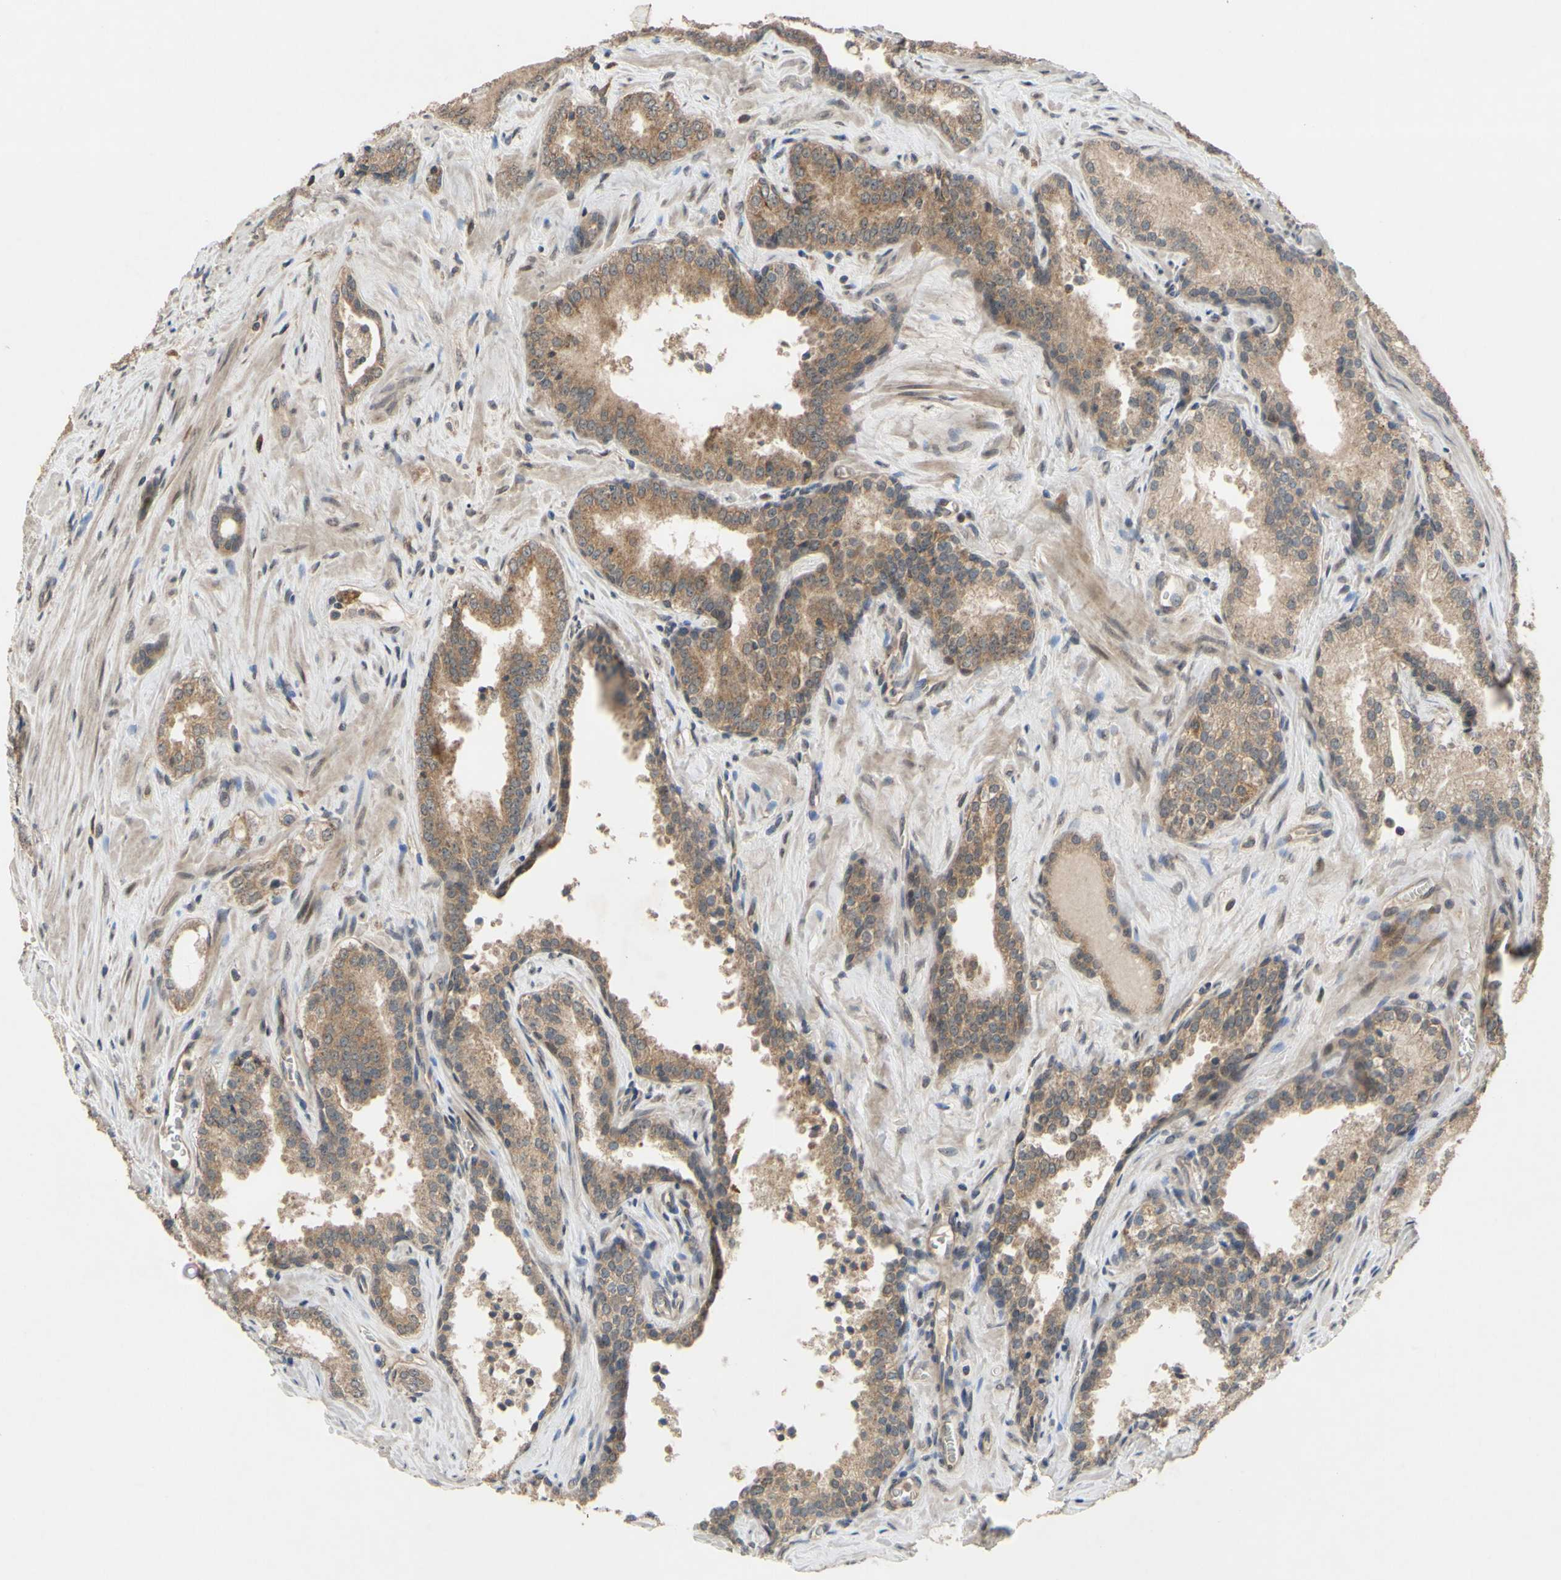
{"staining": {"intensity": "moderate", "quantity": ">75%", "location": "cytoplasmic/membranous"}, "tissue": "prostate cancer", "cell_type": "Tumor cells", "image_type": "cancer", "snomed": [{"axis": "morphology", "description": "Adenocarcinoma, Low grade"}, {"axis": "topography", "description": "Prostate"}], "caption": "Prostate low-grade adenocarcinoma stained for a protein (brown) demonstrates moderate cytoplasmic/membranous positive positivity in about >75% of tumor cells.", "gene": "CD164", "patient": {"sex": "male", "age": 60}}